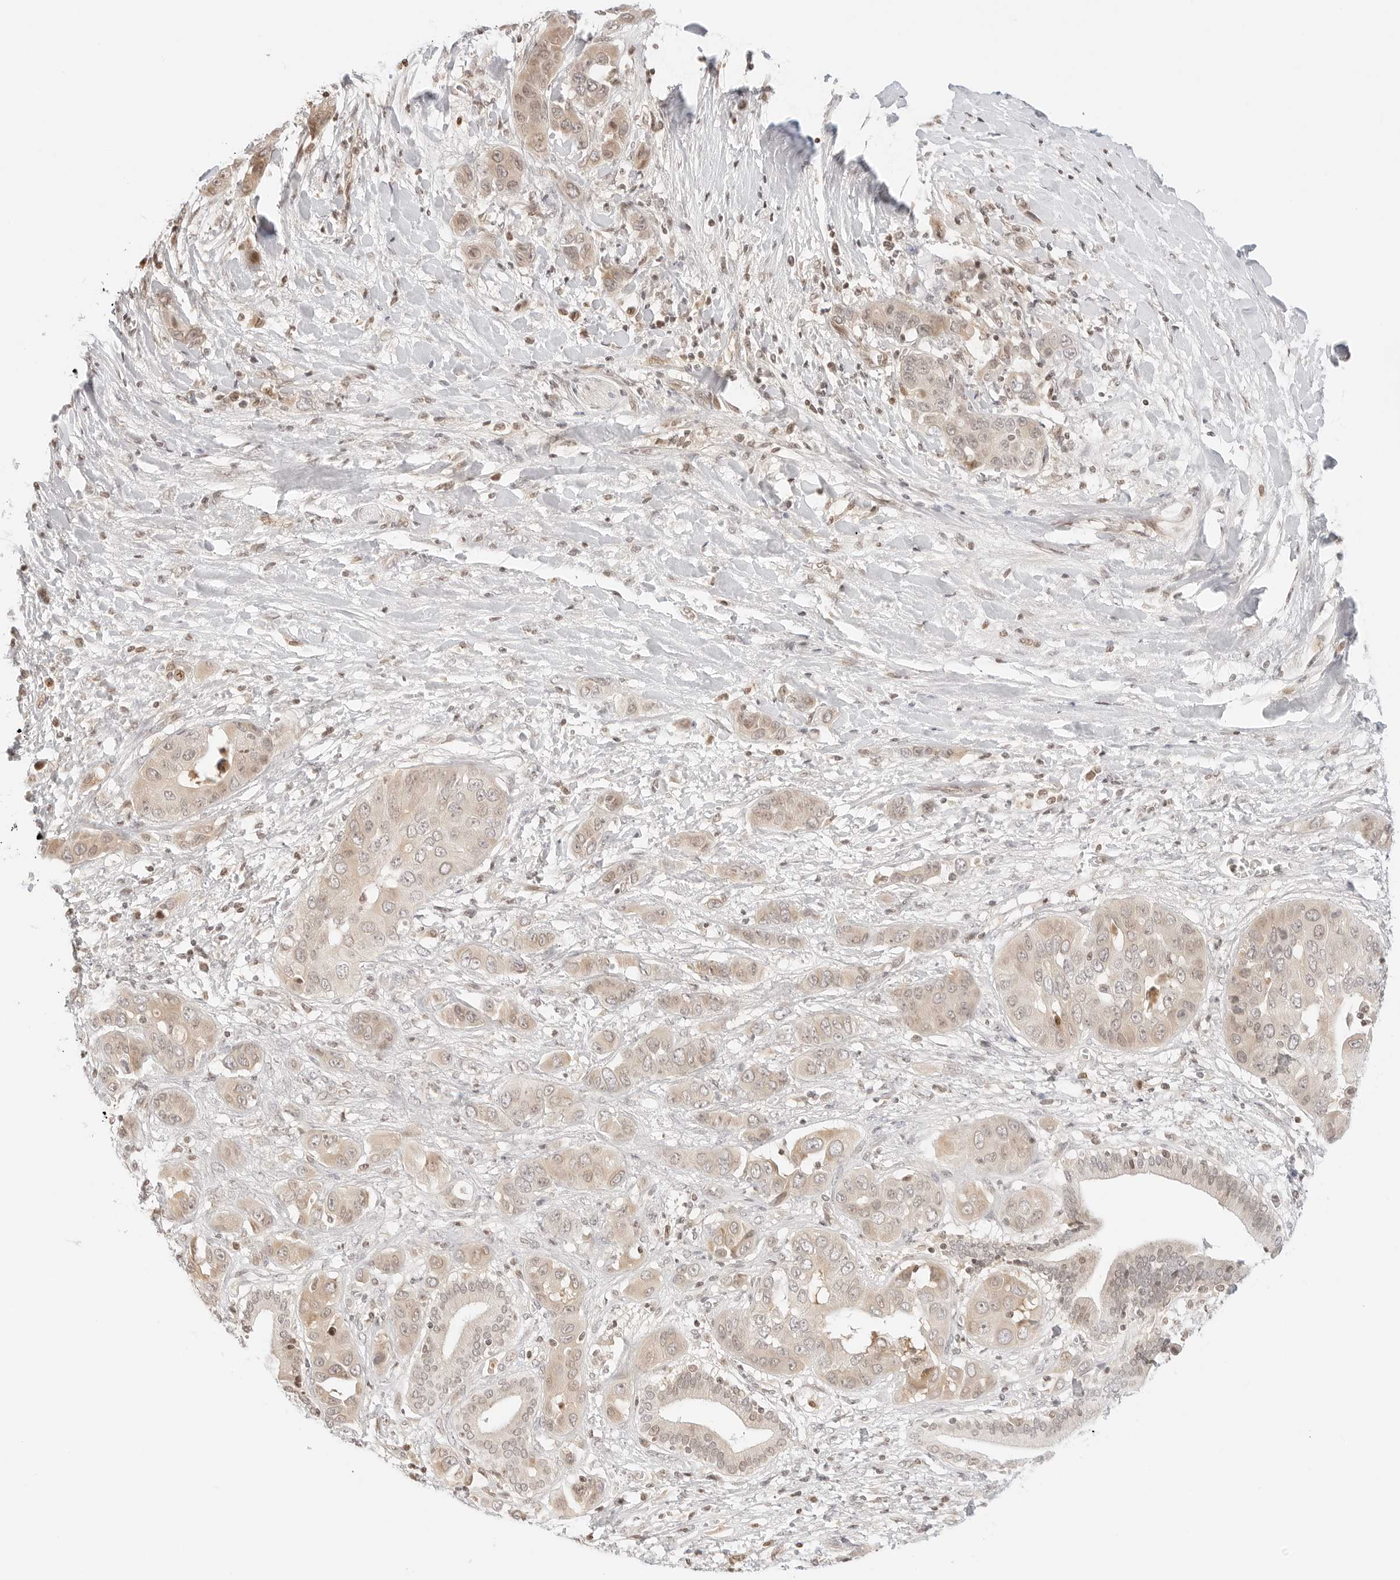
{"staining": {"intensity": "weak", "quantity": "25%-75%", "location": "cytoplasmic/membranous,nuclear"}, "tissue": "liver cancer", "cell_type": "Tumor cells", "image_type": "cancer", "snomed": [{"axis": "morphology", "description": "Cholangiocarcinoma"}, {"axis": "topography", "description": "Liver"}], "caption": "Approximately 25%-75% of tumor cells in human cholangiocarcinoma (liver) demonstrate weak cytoplasmic/membranous and nuclear protein staining as visualized by brown immunohistochemical staining.", "gene": "RPS6KL1", "patient": {"sex": "female", "age": 52}}